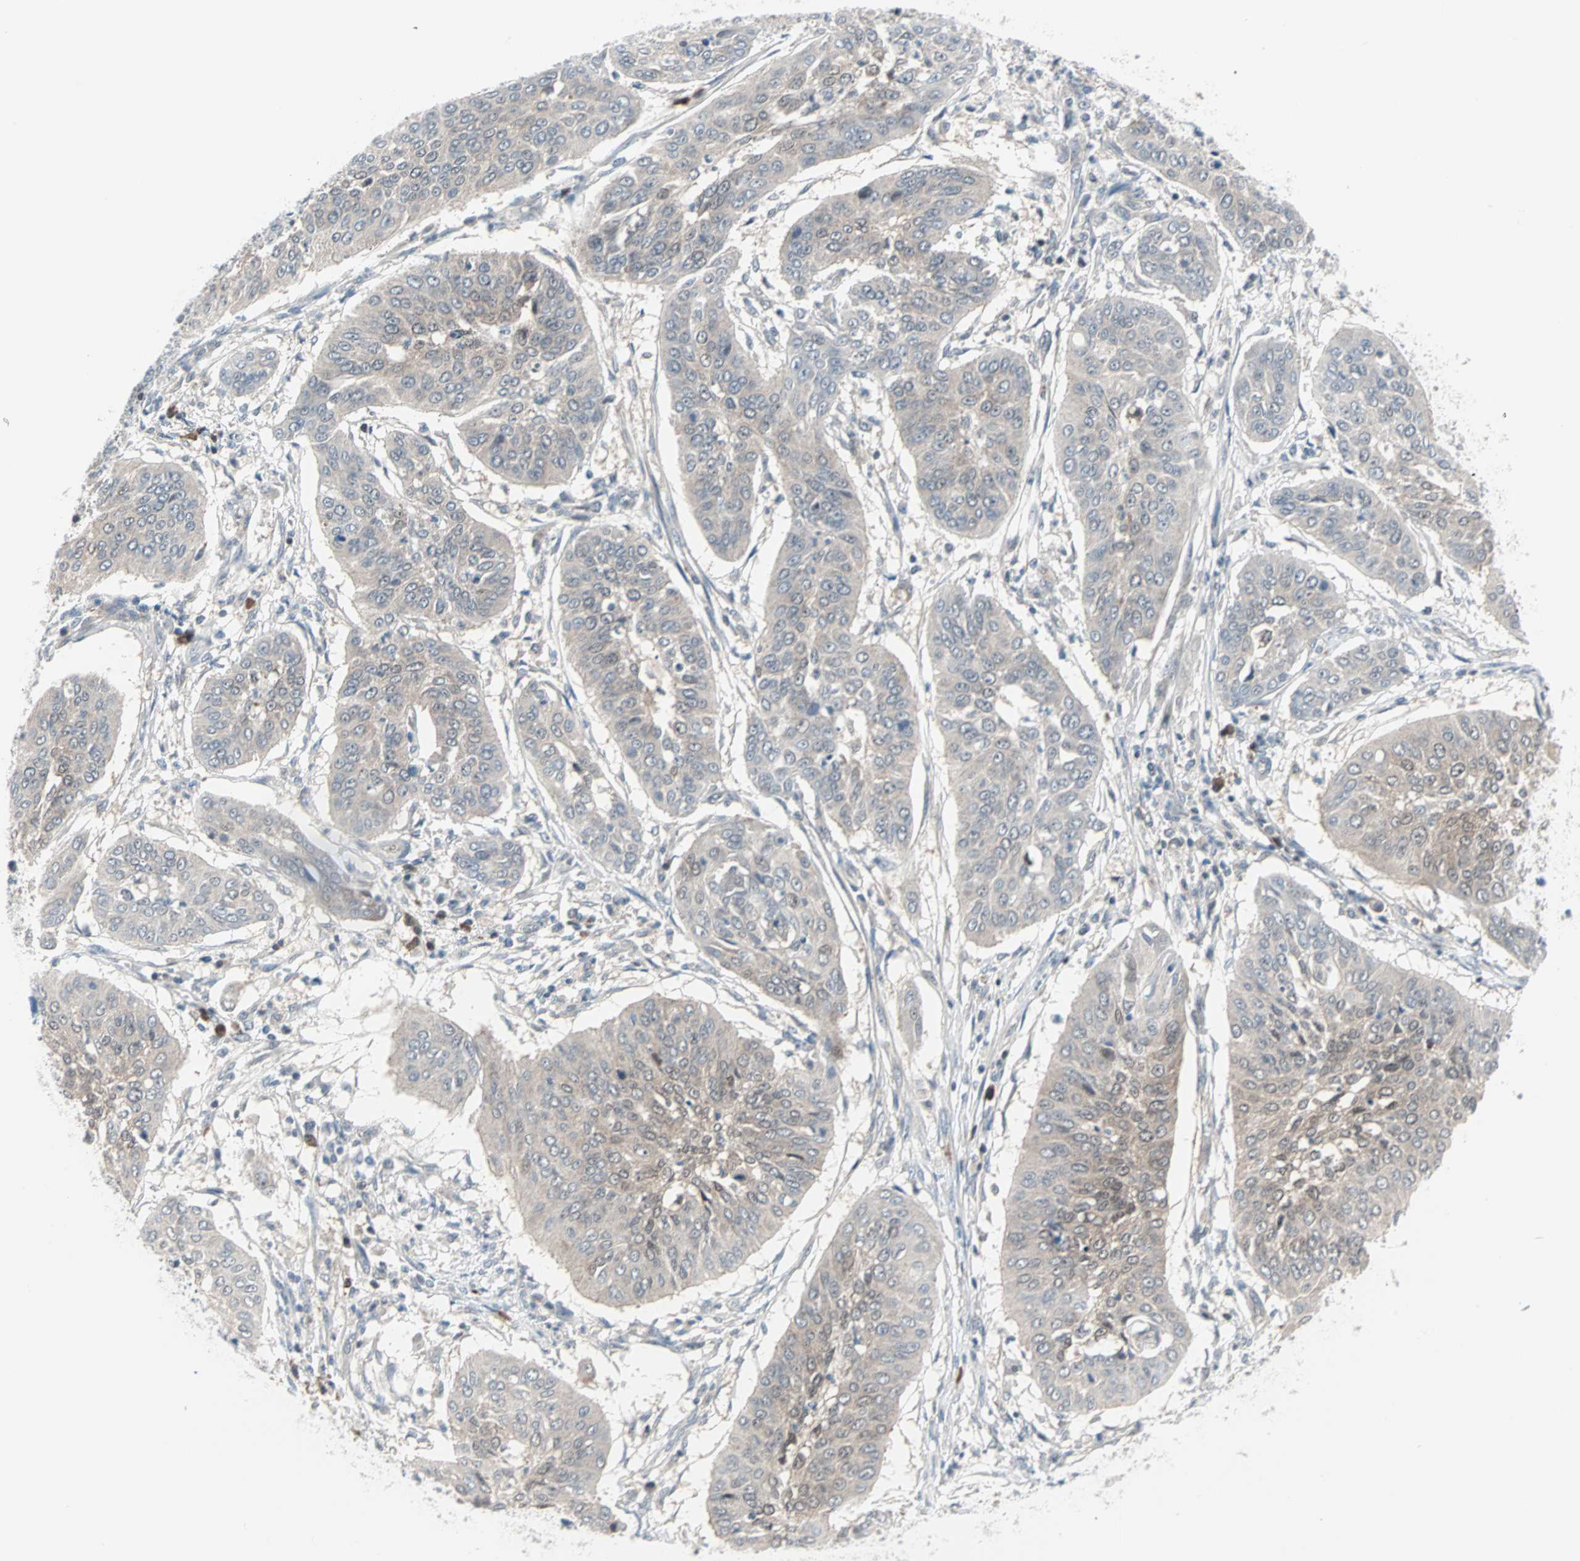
{"staining": {"intensity": "negative", "quantity": "none", "location": "none"}, "tissue": "cervical cancer", "cell_type": "Tumor cells", "image_type": "cancer", "snomed": [{"axis": "morphology", "description": "Normal tissue, NOS"}, {"axis": "morphology", "description": "Squamous cell carcinoma, NOS"}, {"axis": "topography", "description": "Cervix"}], "caption": "Immunohistochemical staining of cervical cancer shows no significant positivity in tumor cells.", "gene": "CASP3", "patient": {"sex": "female", "age": 39}}